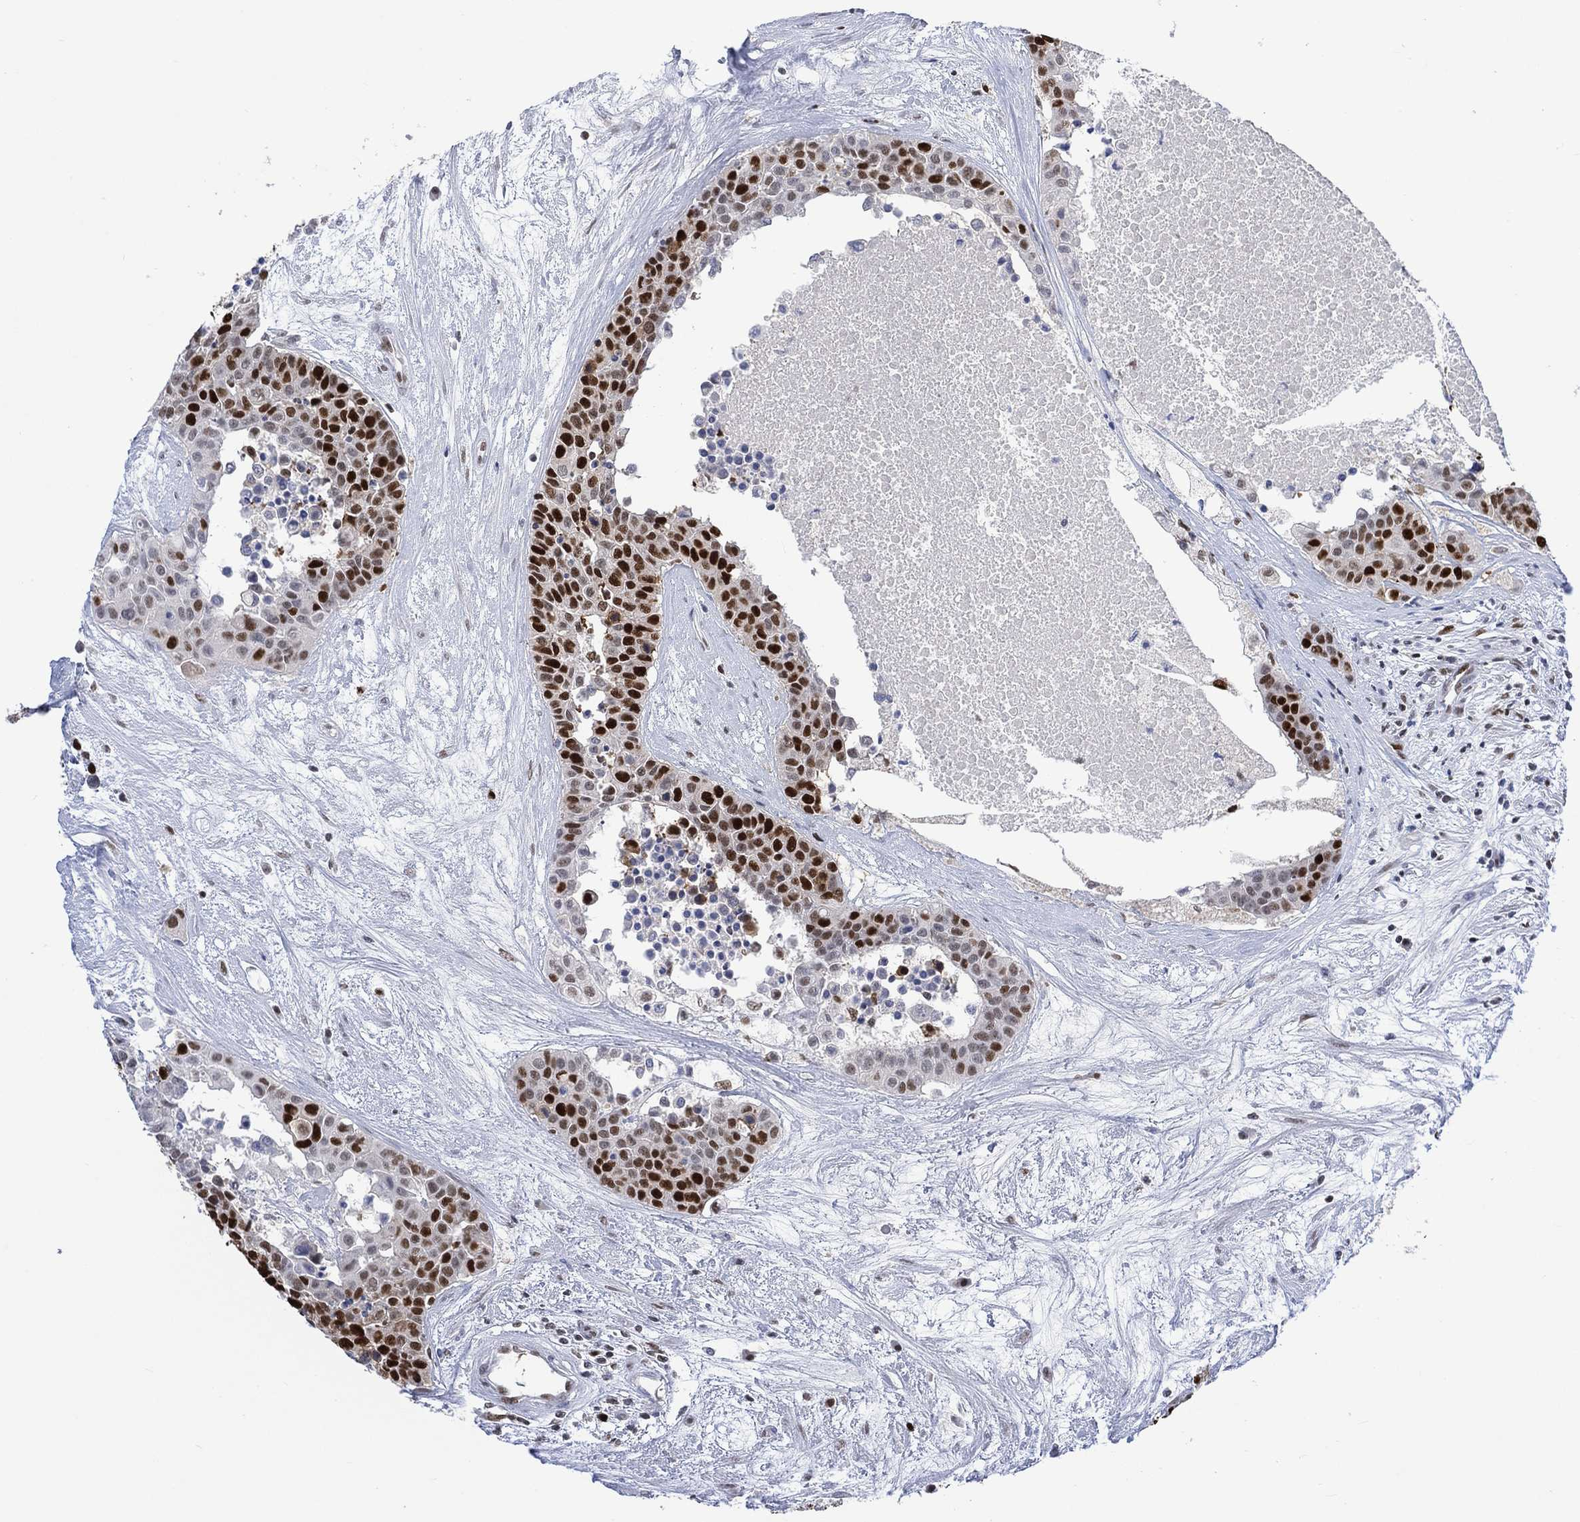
{"staining": {"intensity": "strong", "quantity": "25%-75%", "location": "nuclear"}, "tissue": "carcinoid", "cell_type": "Tumor cells", "image_type": "cancer", "snomed": [{"axis": "morphology", "description": "Carcinoid, malignant, NOS"}, {"axis": "topography", "description": "Colon"}], "caption": "A high-resolution histopathology image shows IHC staining of carcinoid, which displays strong nuclear staining in about 25%-75% of tumor cells.", "gene": "RAD54L2", "patient": {"sex": "male", "age": 81}}